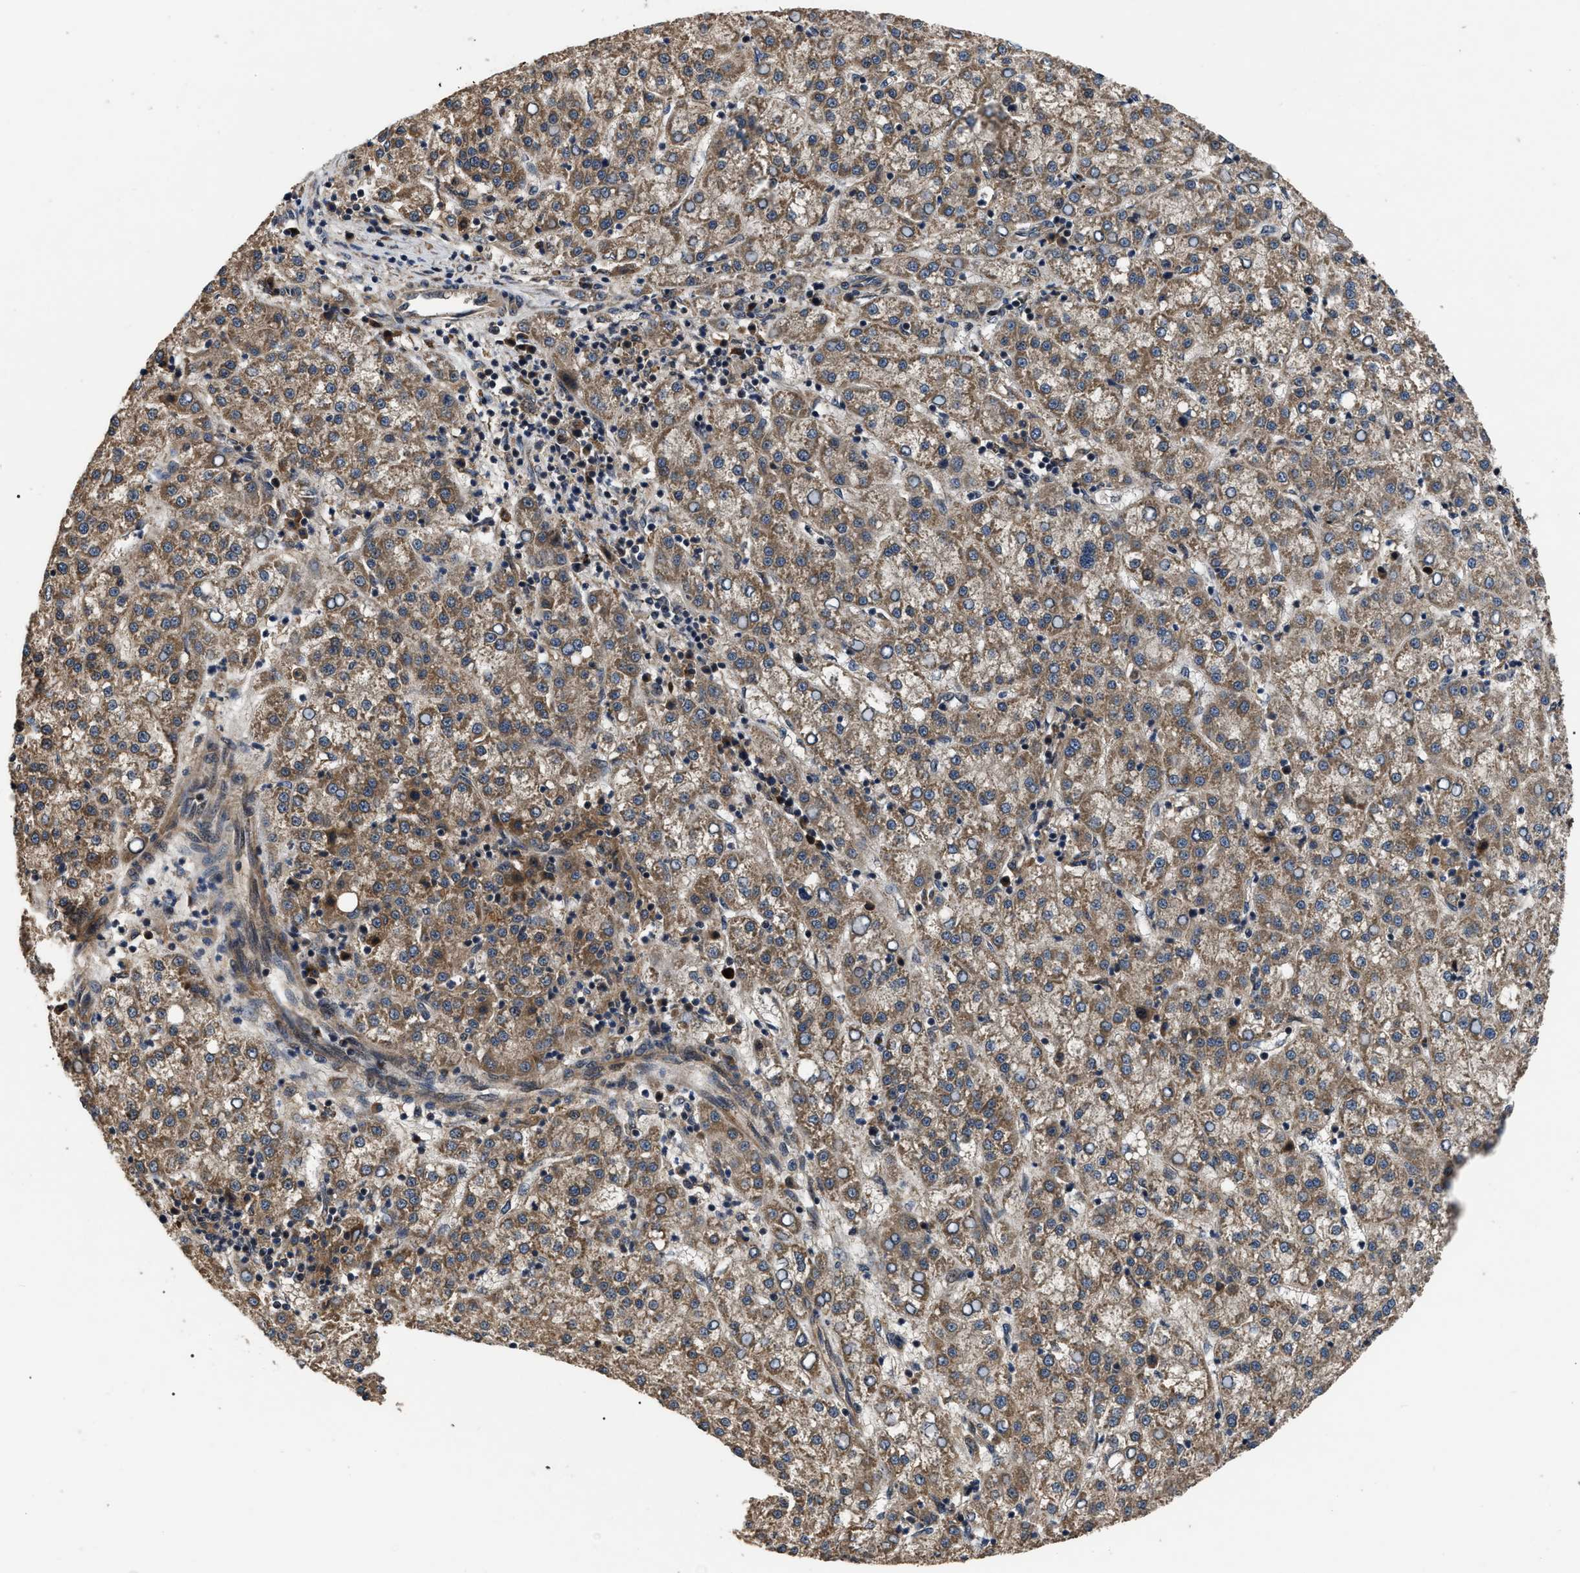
{"staining": {"intensity": "moderate", "quantity": ">75%", "location": "cytoplasmic/membranous"}, "tissue": "liver cancer", "cell_type": "Tumor cells", "image_type": "cancer", "snomed": [{"axis": "morphology", "description": "Carcinoma, Hepatocellular, NOS"}, {"axis": "topography", "description": "Liver"}], "caption": "DAB (3,3'-diaminobenzidine) immunohistochemical staining of human liver cancer shows moderate cytoplasmic/membranous protein positivity in about >75% of tumor cells.", "gene": "PPWD1", "patient": {"sex": "female", "age": 58}}